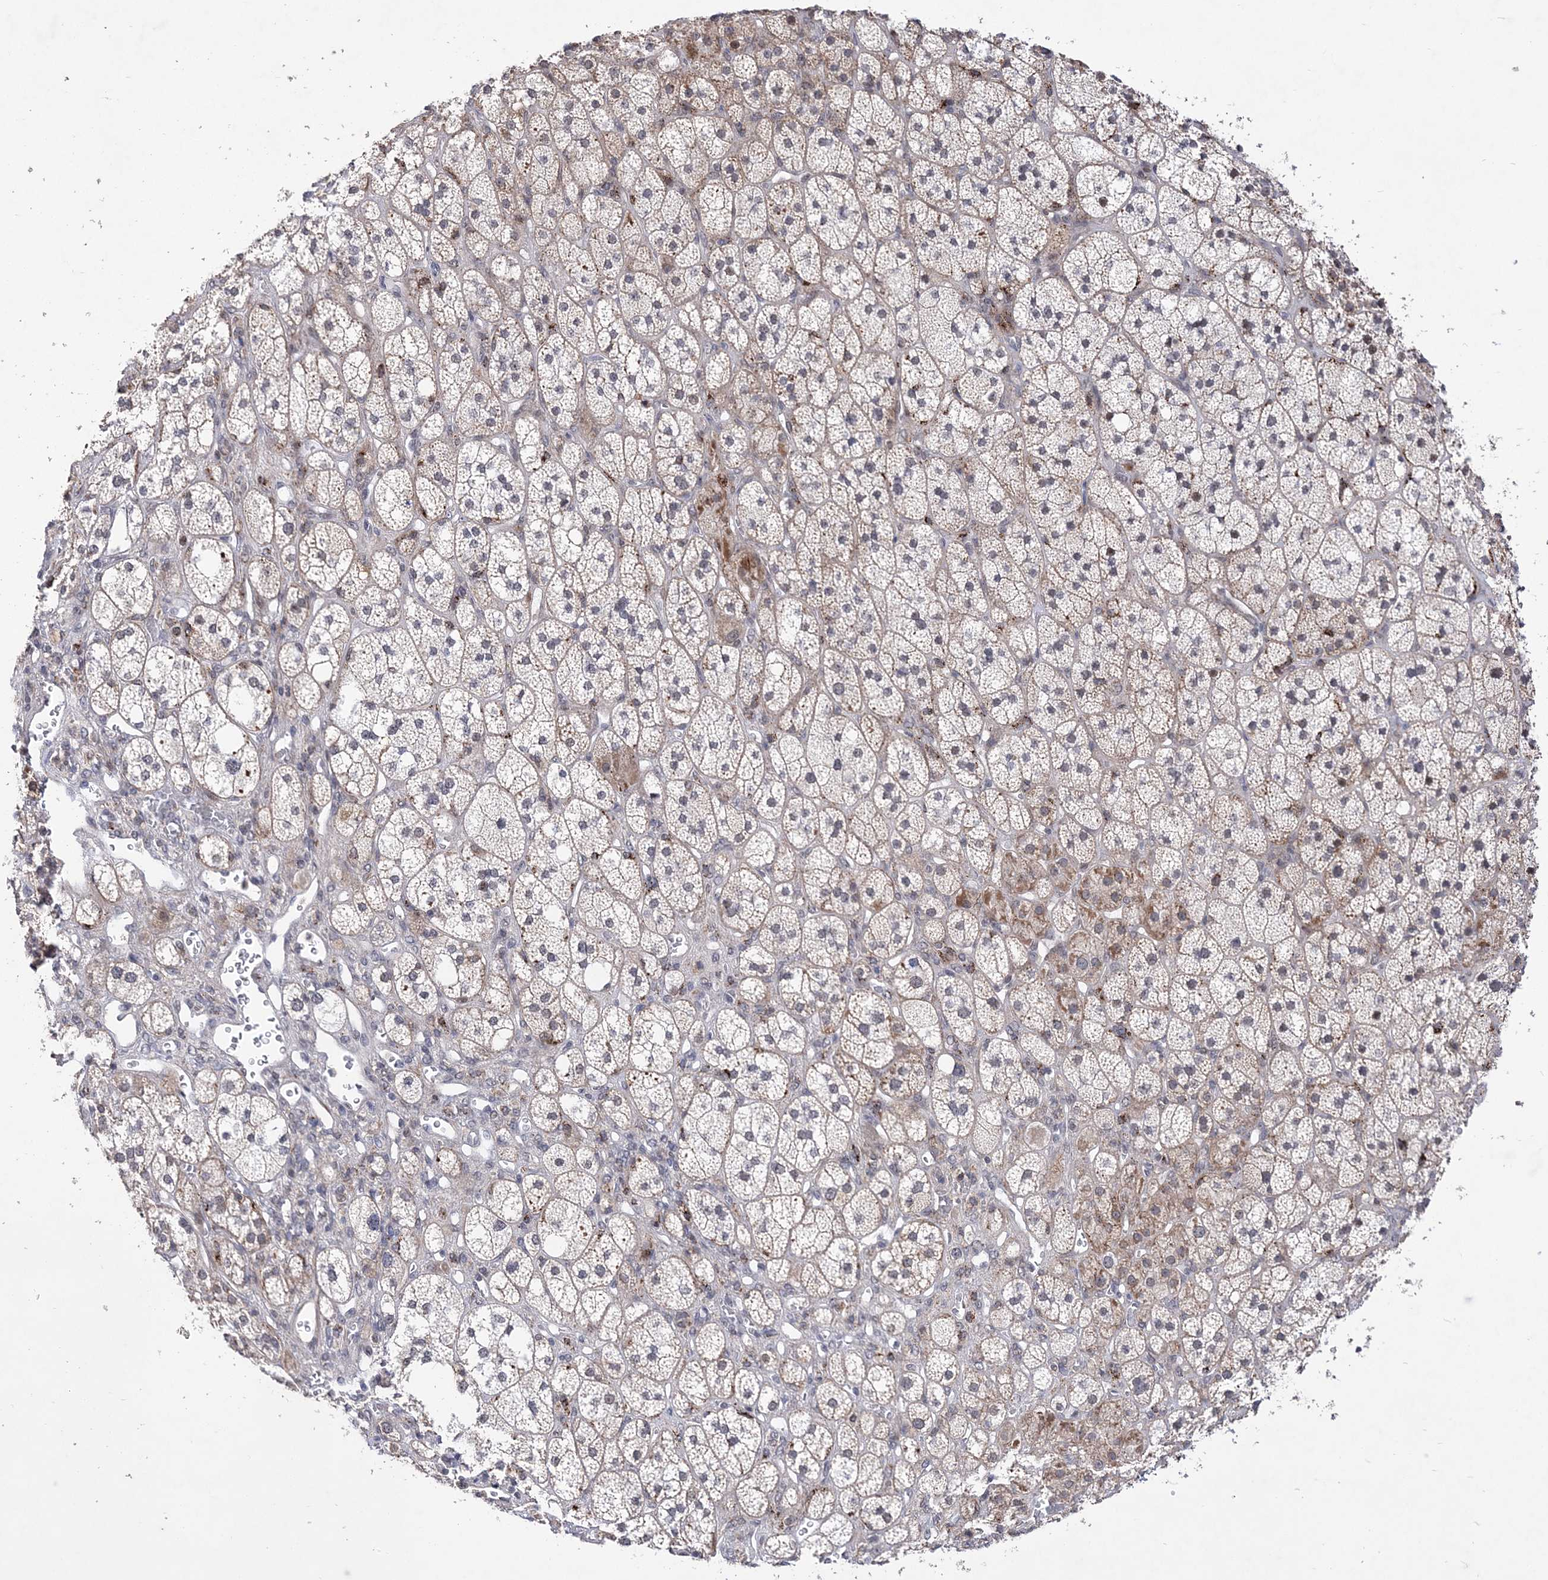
{"staining": {"intensity": "weak", "quantity": "<25%", "location": "cytoplasmic/membranous"}, "tissue": "adrenal gland", "cell_type": "Glandular cells", "image_type": "normal", "snomed": [{"axis": "morphology", "description": "Normal tissue, NOS"}, {"axis": "topography", "description": "Adrenal gland"}], "caption": "The histopathology image displays no staining of glandular cells in unremarkable adrenal gland.", "gene": "BOD1L1", "patient": {"sex": "male", "age": 61}}